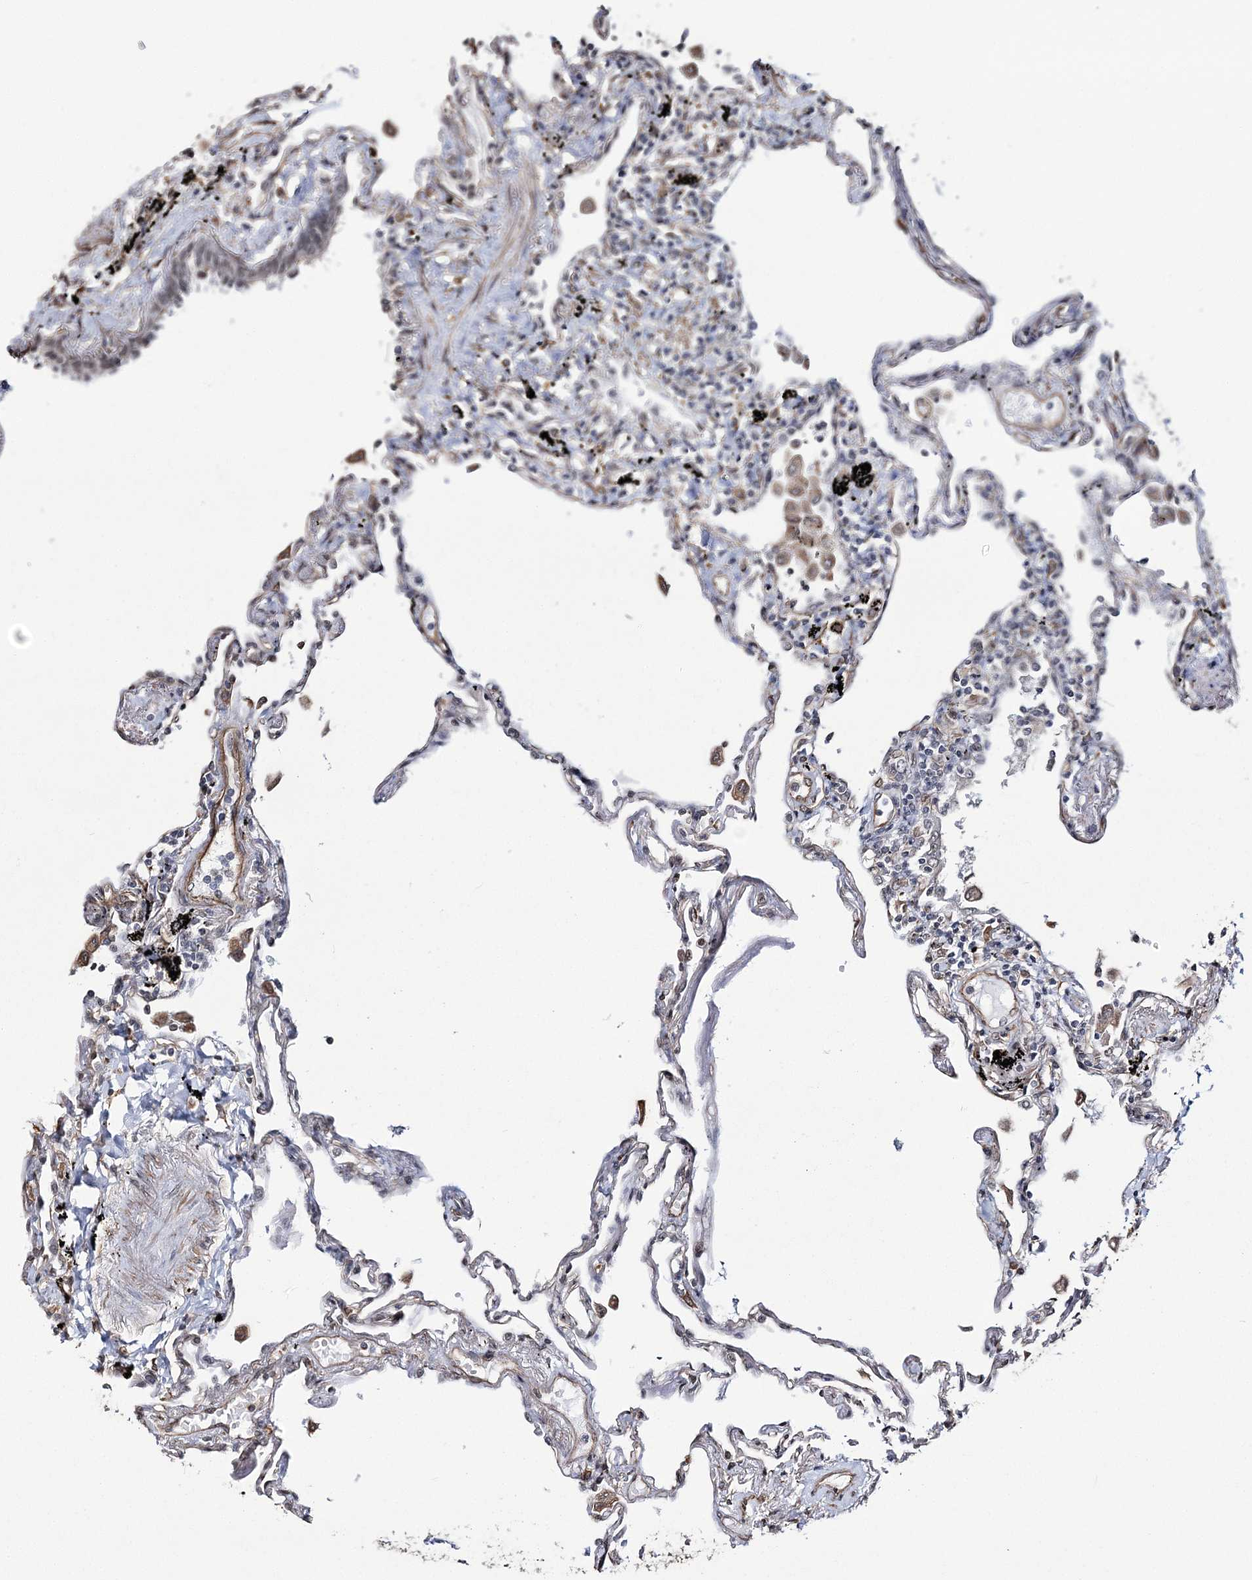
{"staining": {"intensity": "moderate", "quantity": "<25%", "location": "cytoplasmic/membranous"}, "tissue": "lung", "cell_type": "Alveolar cells", "image_type": "normal", "snomed": [{"axis": "morphology", "description": "Normal tissue, NOS"}, {"axis": "topography", "description": "Lung"}], "caption": "This photomicrograph reveals benign lung stained with immunohistochemistry to label a protein in brown. The cytoplasmic/membranous of alveolar cells show moderate positivity for the protein. Nuclei are counter-stained blue.", "gene": "ATP11B", "patient": {"sex": "female", "age": 67}}